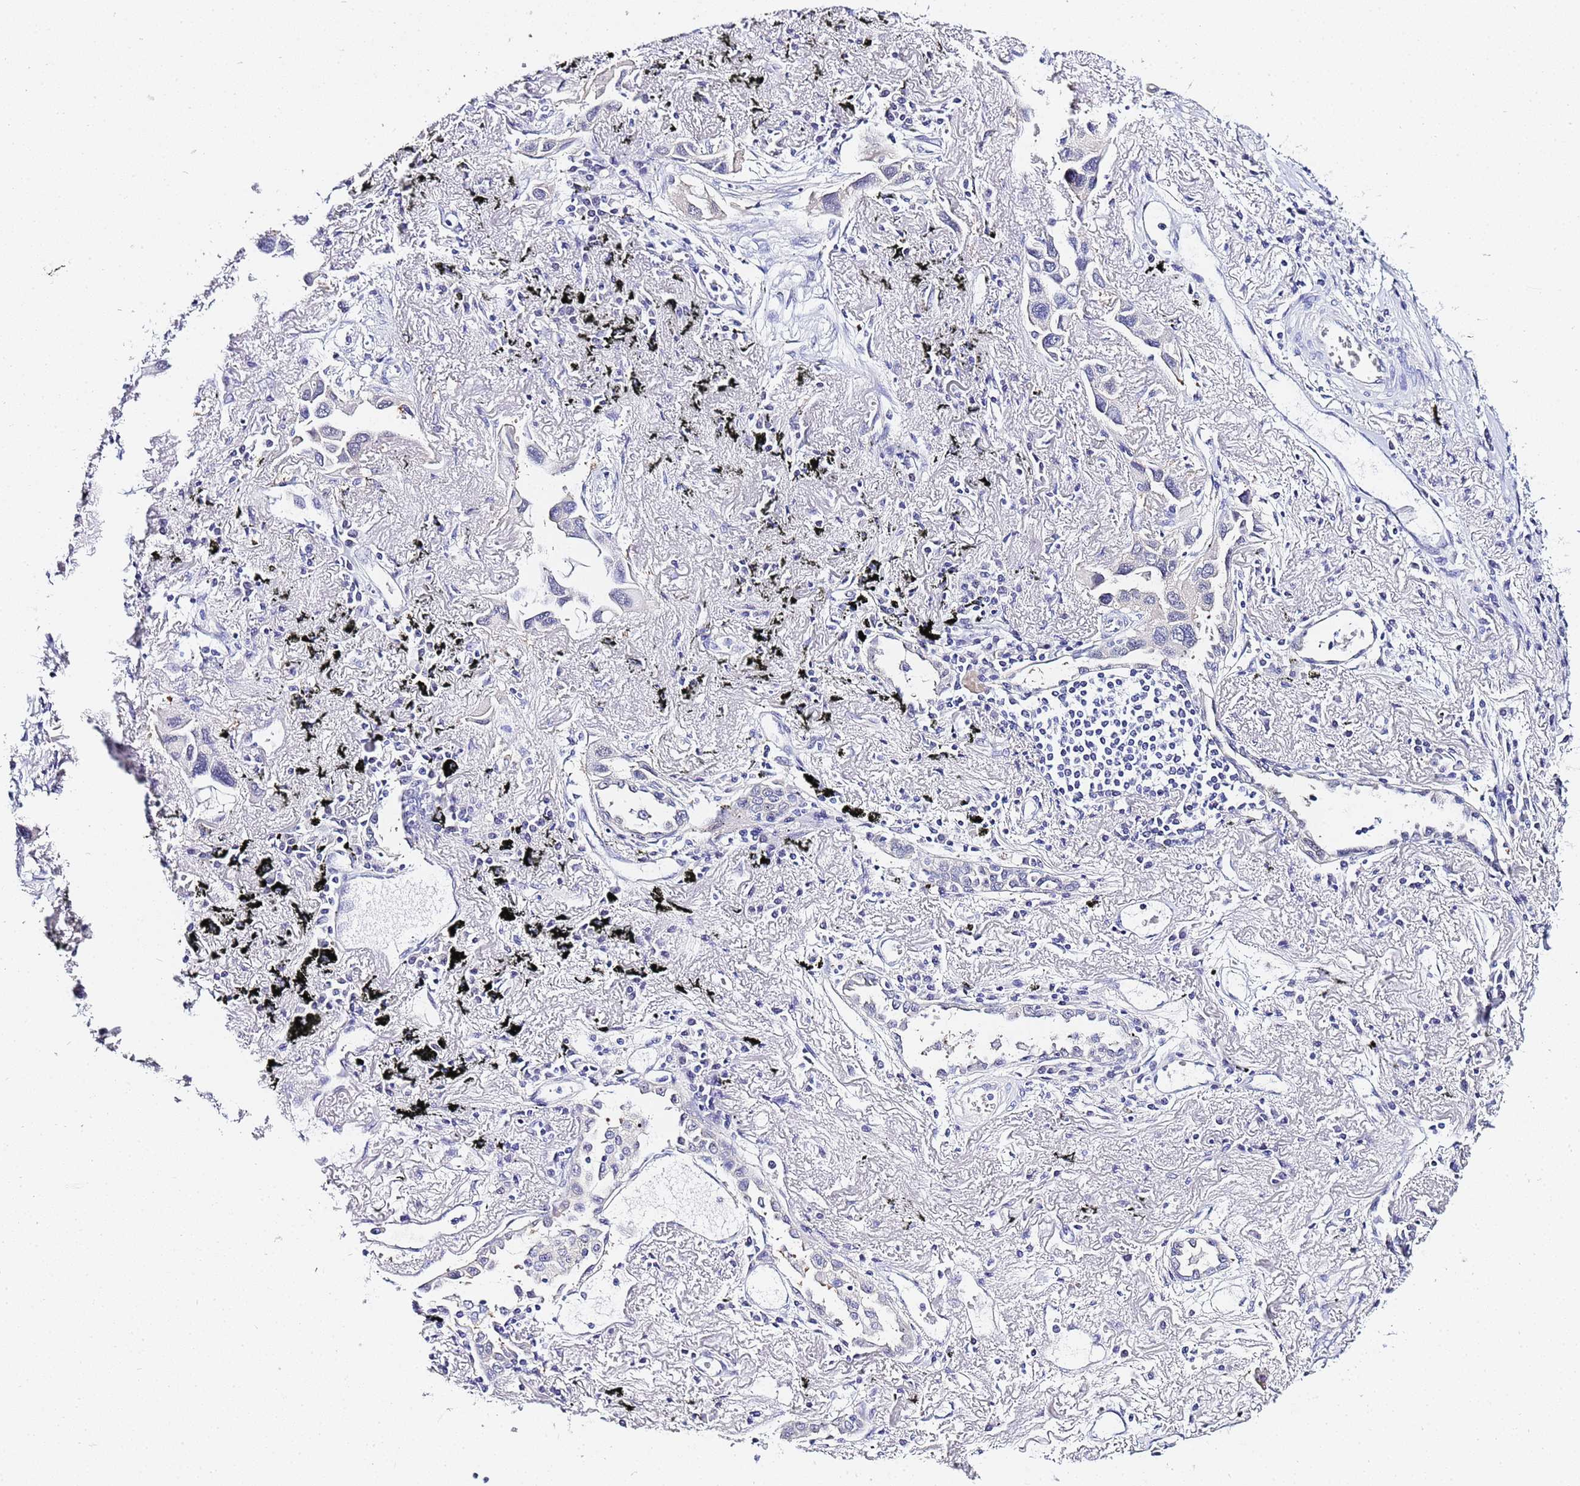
{"staining": {"intensity": "negative", "quantity": "none", "location": "none"}, "tissue": "lung cancer", "cell_type": "Tumor cells", "image_type": "cancer", "snomed": [{"axis": "morphology", "description": "Adenocarcinoma, NOS"}, {"axis": "topography", "description": "Lung"}], "caption": "Immunohistochemistry (IHC) of lung cancer shows no staining in tumor cells.", "gene": "ACTL6B", "patient": {"sex": "female", "age": 76}}